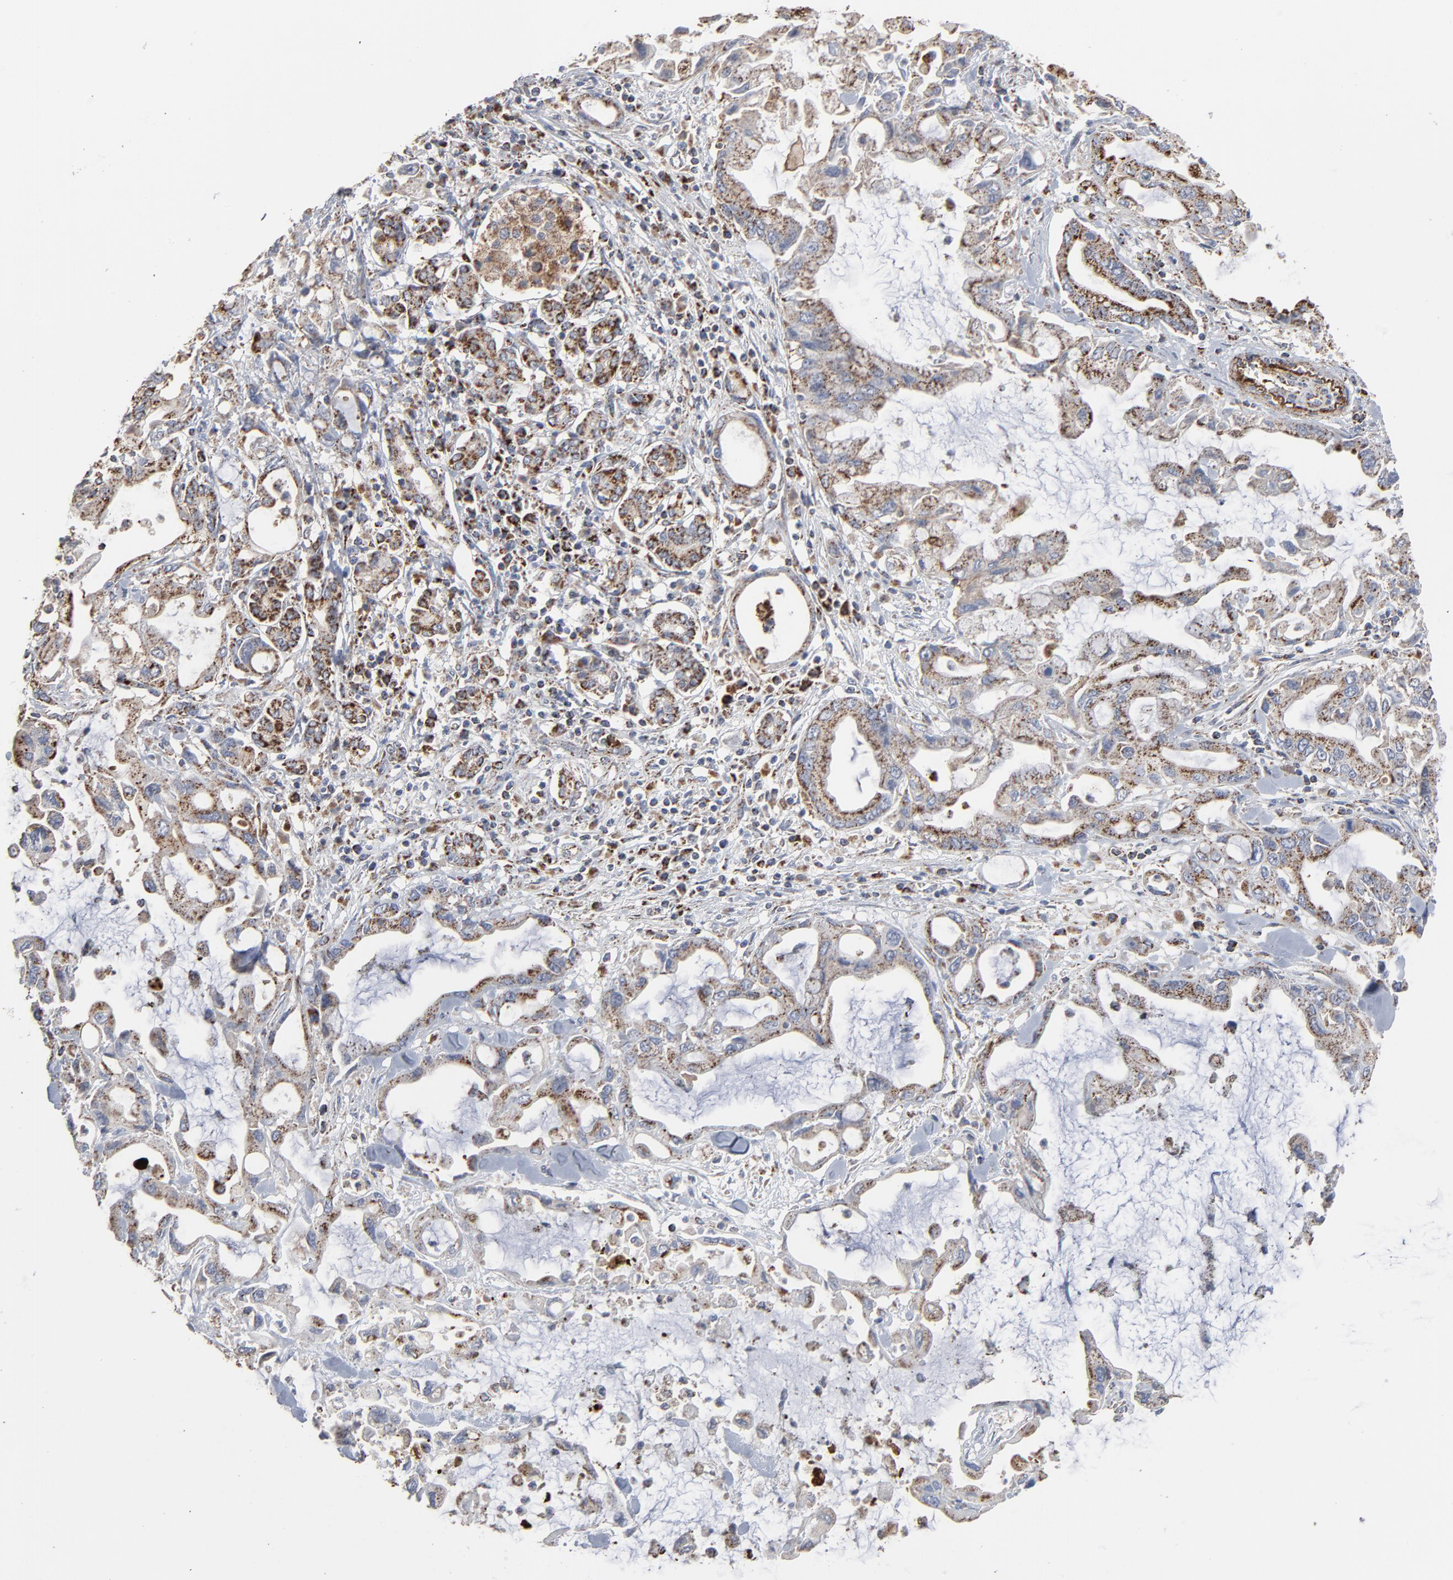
{"staining": {"intensity": "strong", "quantity": ">75%", "location": "cytoplasmic/membranous"}, "tissue": "pancreatic cancer", "cell_type": "Tumor cells", "image_type": "cancer", "snomed": [{"axis": "morphology", "description": "Adenocarcinoma, NOS"}, {"axis": "topography", "description": "Pancreas"}], "caption": "Immunohistochemical staining of pancreatic adenocarcinoma demonstrates strong cytoplasmic/membranous protein expression in about >75% of tumor cells. (brown staining indicates protein expression, while blue staining denotes nuclei).", "gene": "UQCRC1", "patient": {"sex": "female", "age": 57}}